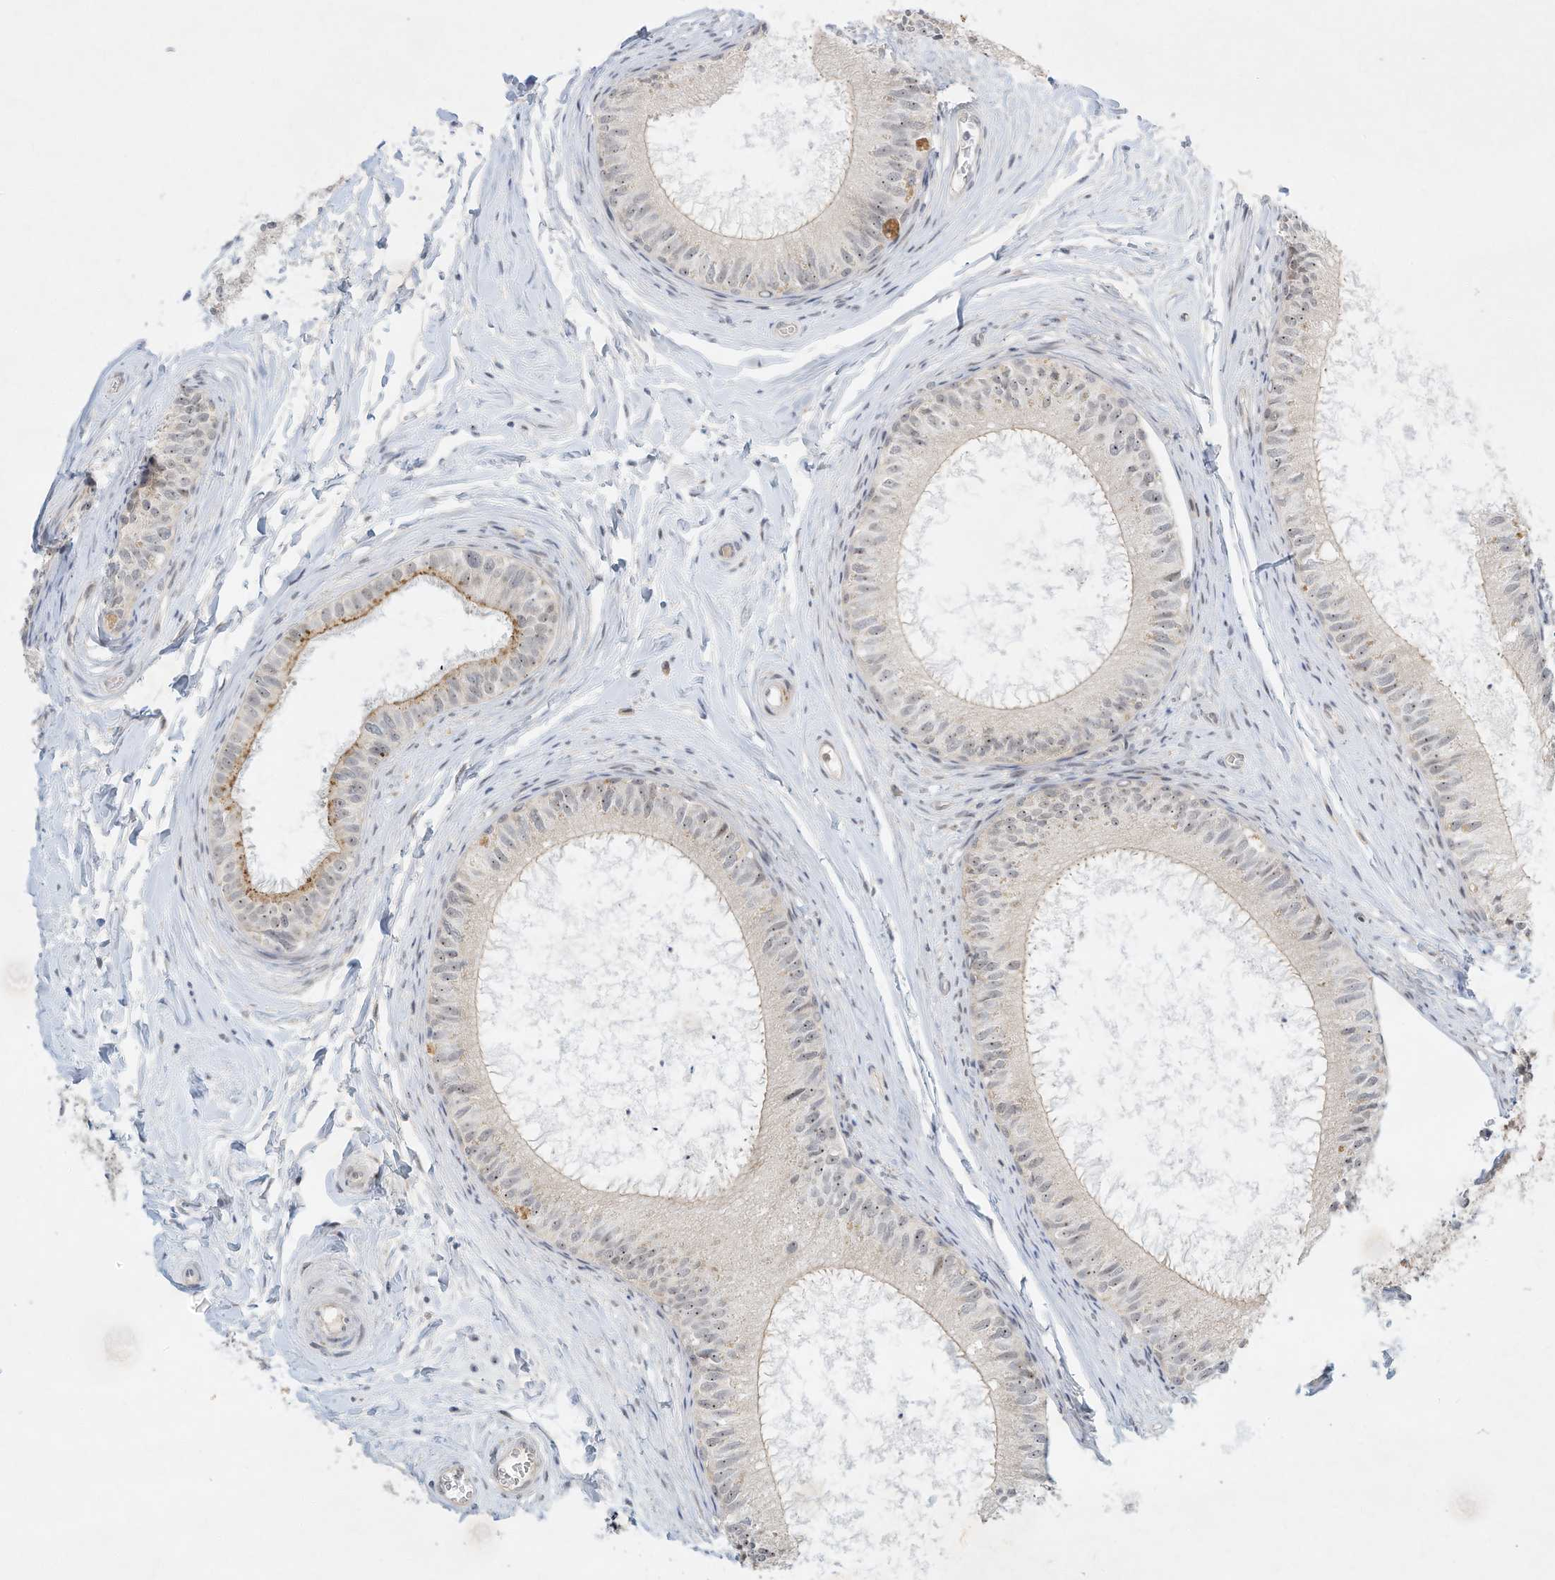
{"staining": {"intensity": "weak", "quantity": "<25%", "location": "cytoplasmic/membranous"}, "tissue": "epididymis", "cell_type": "Glandular cells", "image_type": "normal", "snomed": [{"axis": "morphology", "description": "Normal tissue, NOS"}, {"axis": "topography", "description": "Epididymis"}], "caption": "Glandular cells show no significant protein positivity in benign epididymis. (Immunohistochemistry, brightfield microscopy, high magnification).", "gene": "PAK6", "patient": {"sex": "male", "age": 34}}